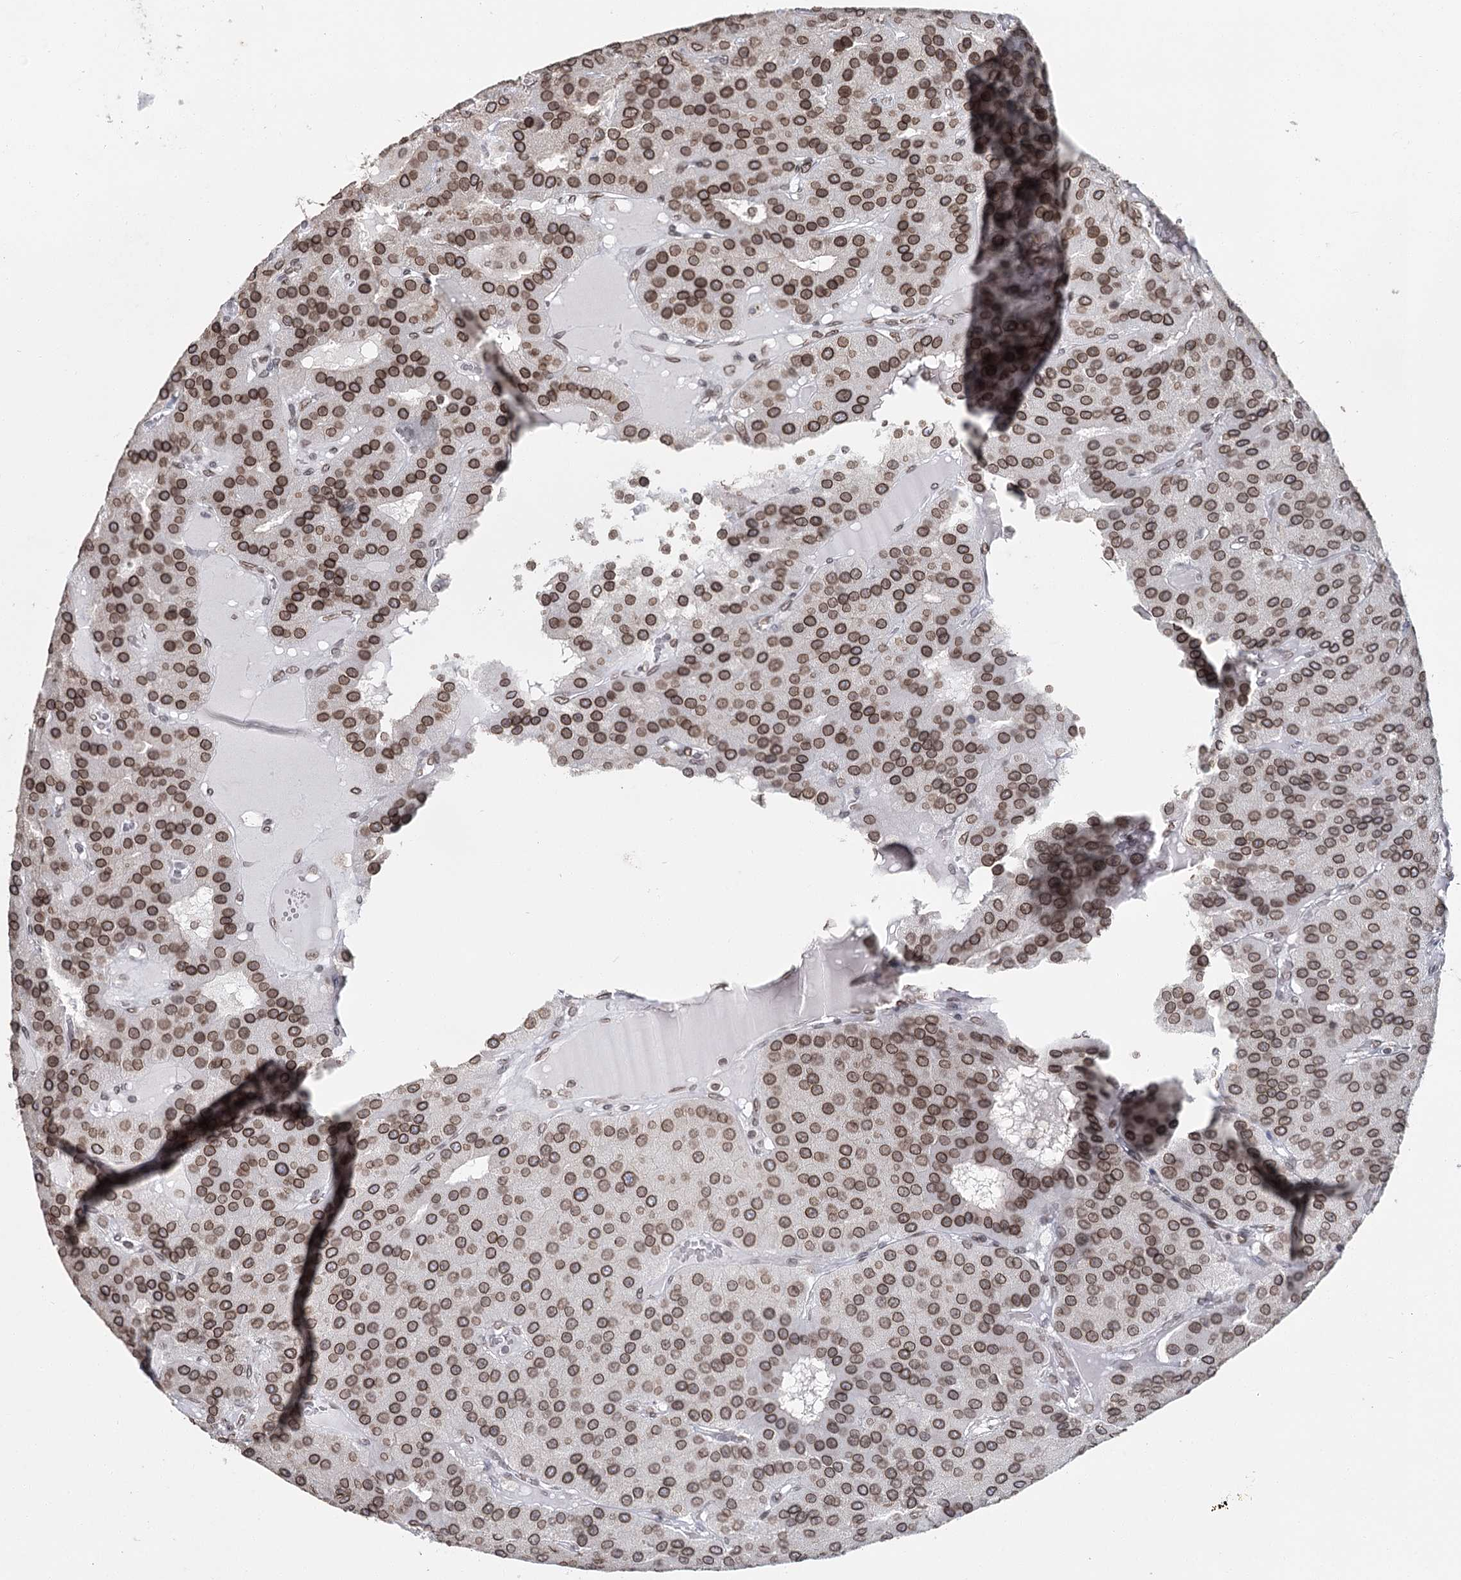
{"staining": {"intensity": "moderate", "quantity": ">75%", "location": "cytoplasmic/membranous,nuclear"}, "tissue": "parathyroid gland", "cell_type": "Glandular cells", "image_type": "normal", "snomed": [{"axis": "morphology", "description": "Normal tissue, NOS"}, {"axis": "morphology", "description": "Adenoma, NOS"}, {"axis": "topography", "description": "Parathyroid gland"}], "caption": "Immunohistochemistry of normal human parathyroid gland reveals medium levels of moderate cytoplasmic/membranous,nuclear staining in approximately >75% of glandular cells.", "gene": "KIAA0930", "patient": {"sex": "female", "age": 86}}